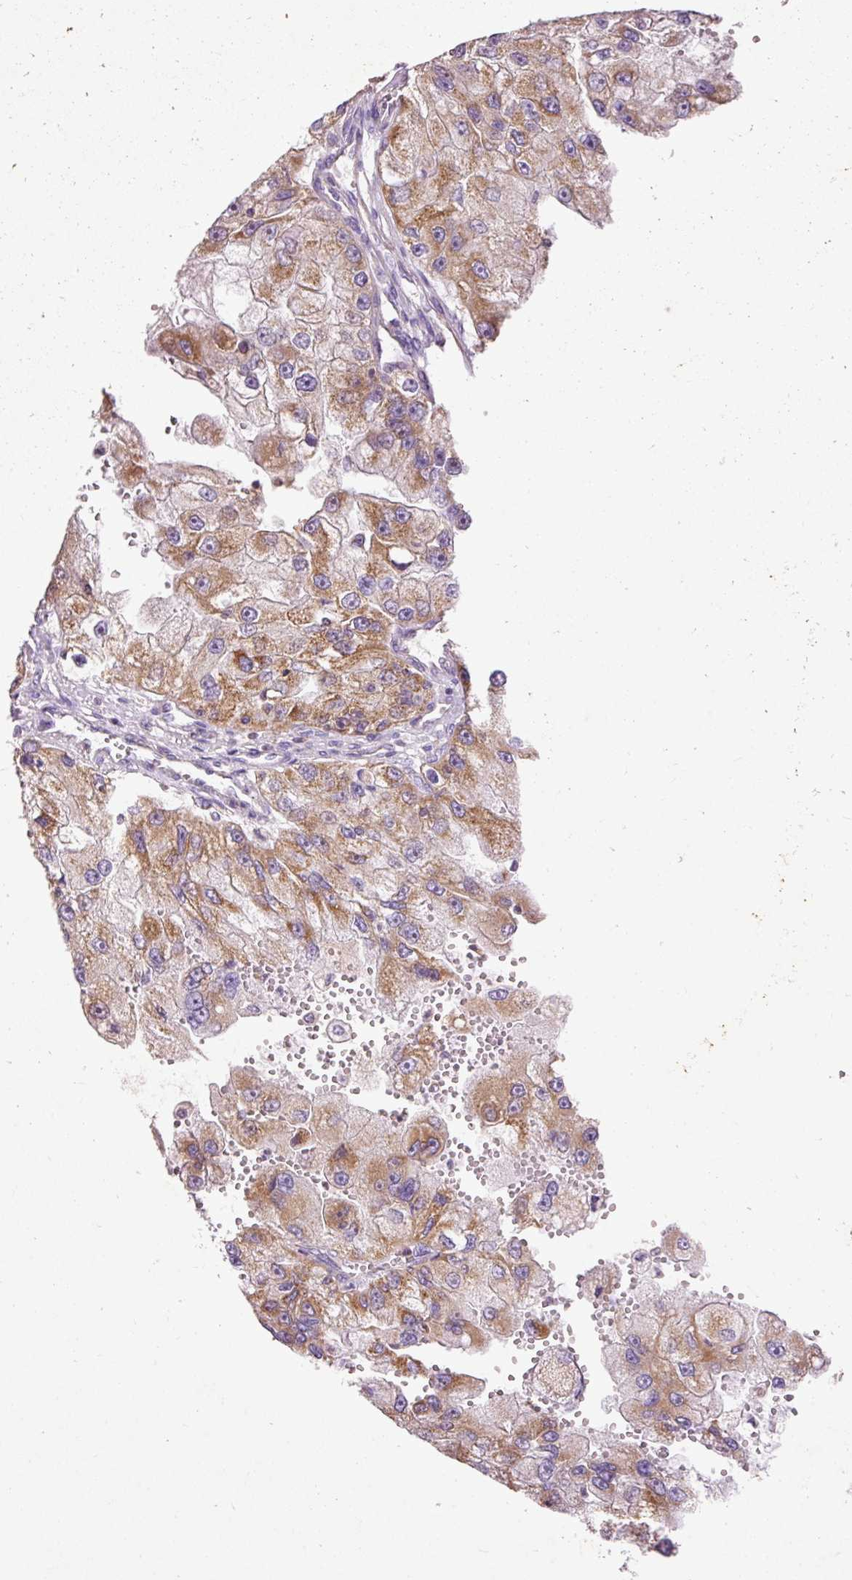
{"staining": {"intensity": "moderate", "quantity": ">75%", "location": "cytoplasmic/membranous"}, "tissue": "renal cancer", "cell_type": "Tumor cells", "image_type": "cancer", "snomed": [{"axis": "morphology", "description": "Adenocarcinoma, NOS"}, {"axis": "topography", "description": "Kidney"}], "caption": "Renal cancer (adenocarcinoma) stained with immunohistochemistry exhibits moderate cytoplasmic/membranous positivity in approximately >75% of tumor cells. Nuclei are stained in blue.", "gene": "IMMT", "patient": {"sex": "male", "age": 63}}